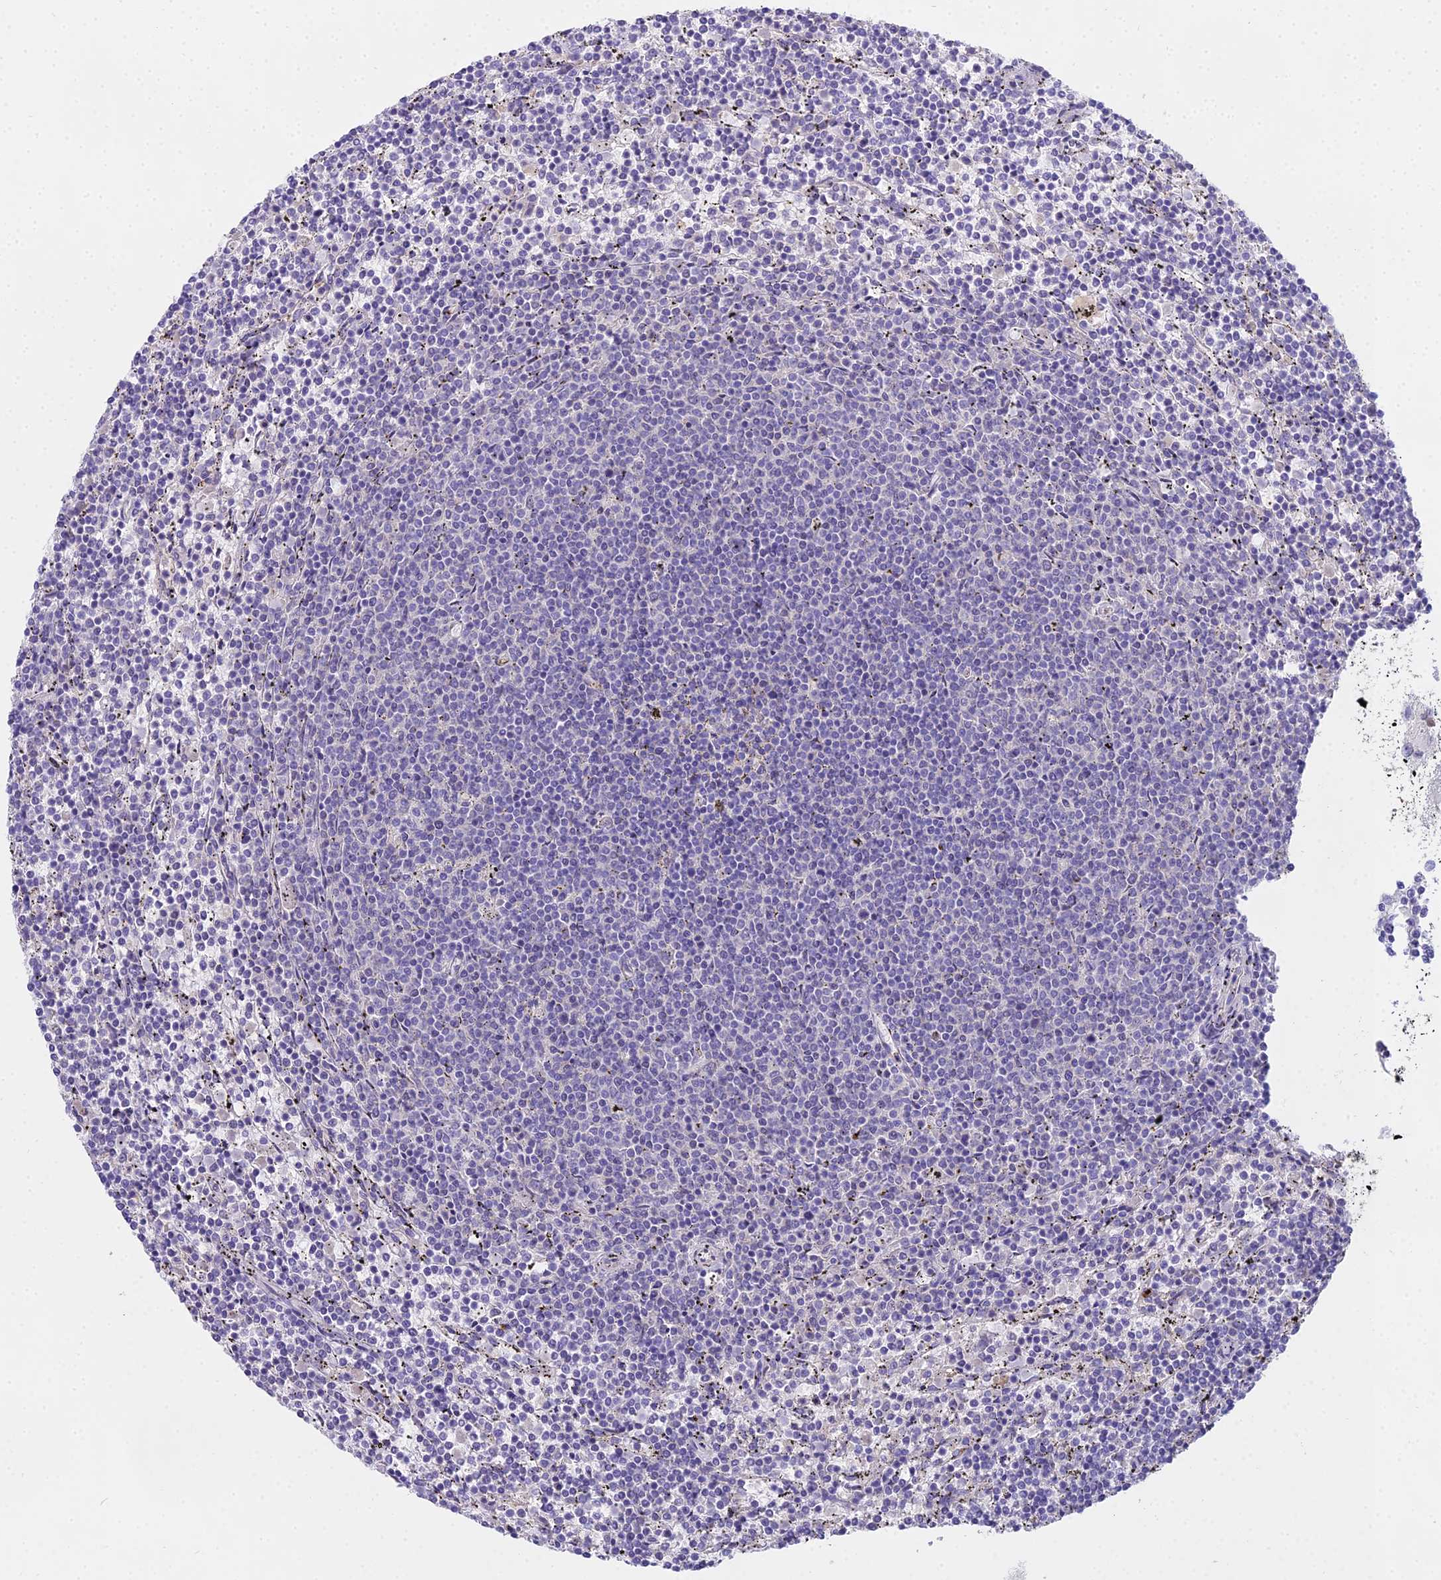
{"staining": {"intensity": "negative", "quantity": "none", "location": "none"}, "tissue": "lymphoma", "cell_type": "Tumor cells", "image_type": "cancer", "snomed": [{"axis": "morphology", "description": "Malignant lymphoma, non-Hodgkin's type, Low grade"}, {"axis": "topography", "description": "Spleen"}], "caption": "Immunohistochemistry (IHC) micrograph of neoplastic tissue: lymphoma stained with DAB (3,3'-diaminobenzidine) reveals no significant protein positivity in tumor cells.", "gene": "MAT2A", "patient": {"sex": "female", "age": 50}}